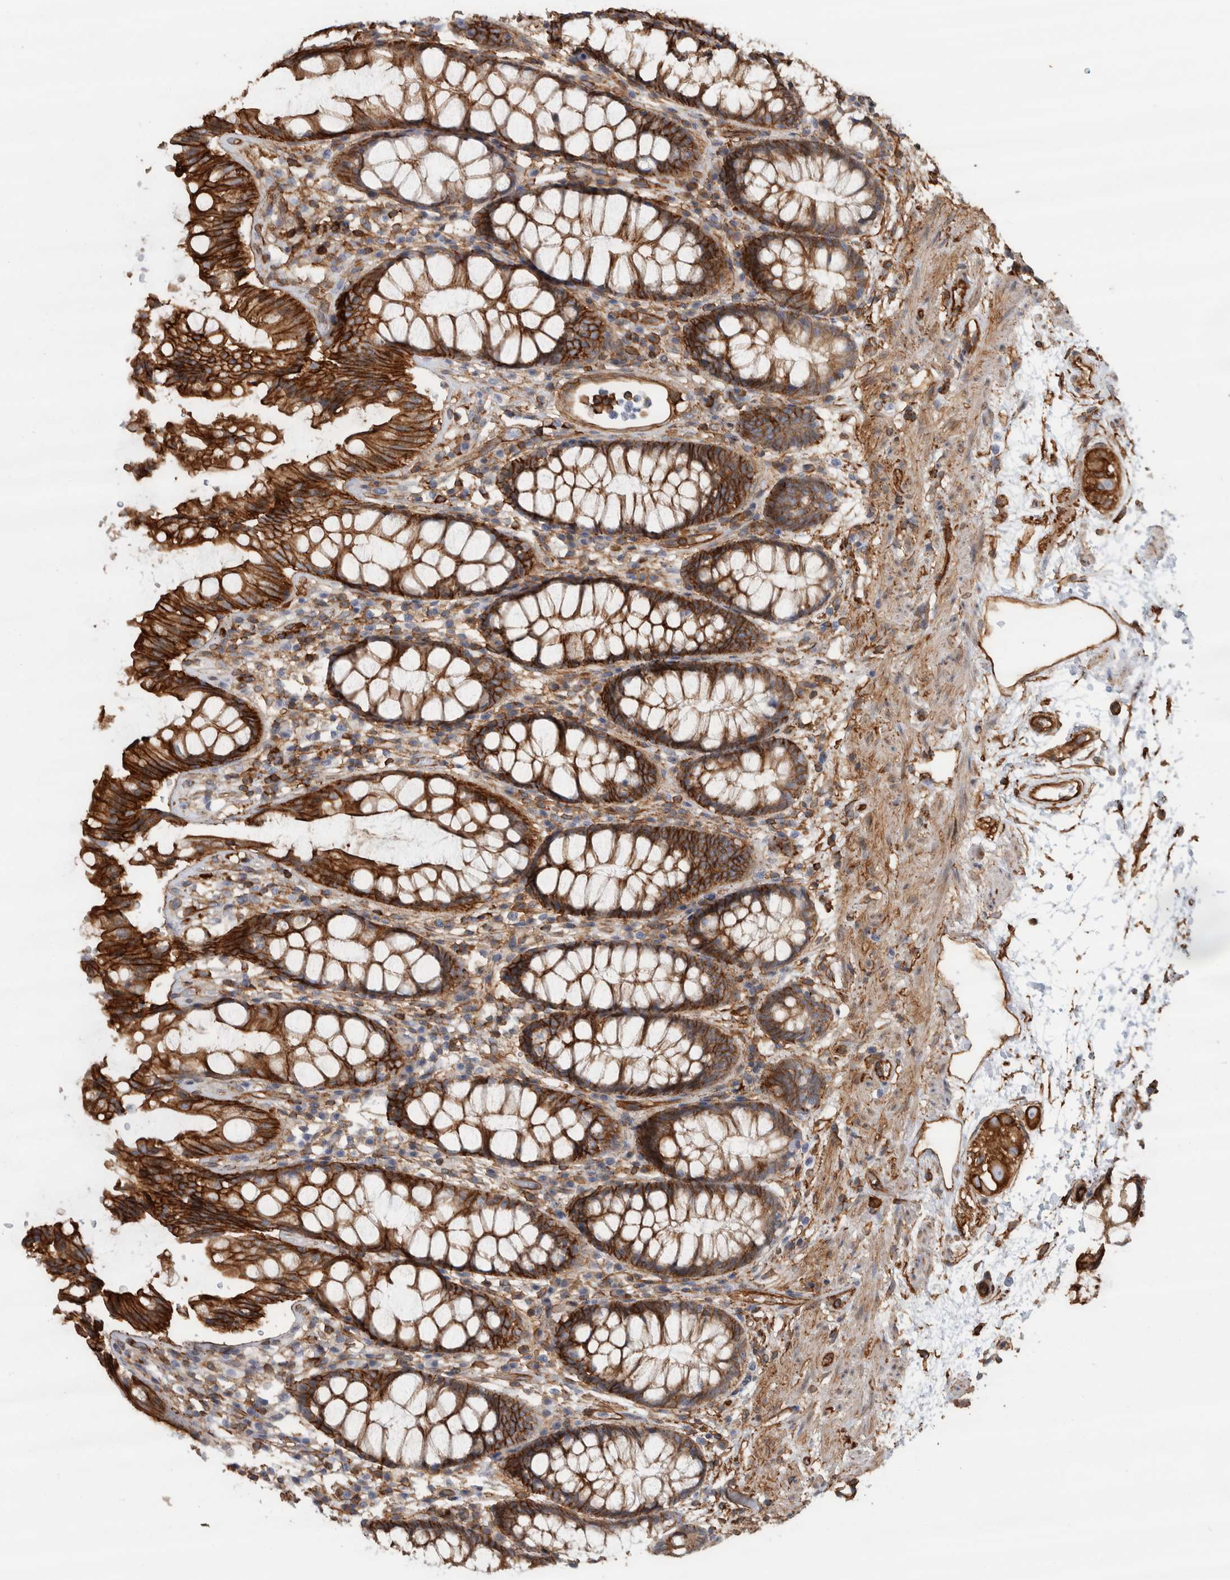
{"staining": {"intensity": "strong", "quantity": ">75%", "location": "cytoplasmic/membranous"}, "tissue": "rectum", "cell_type": "Glandular cells", "image_type": "normal", "snomed": [{"axis": "morphology", "description": "Normal tissue, NOS"}, {"axis": "topography", "description": "Rectum"}], "caption": "Immunohistochemical staining of unremarkable rectum shows strong cytoplasmic/membranous protein expression in approximately >75% of glandular cells. (IHC, brightfield microscopy, high magnification).", "gene": "AHNAK", "patient": {"sex": "male", "age": 64}}